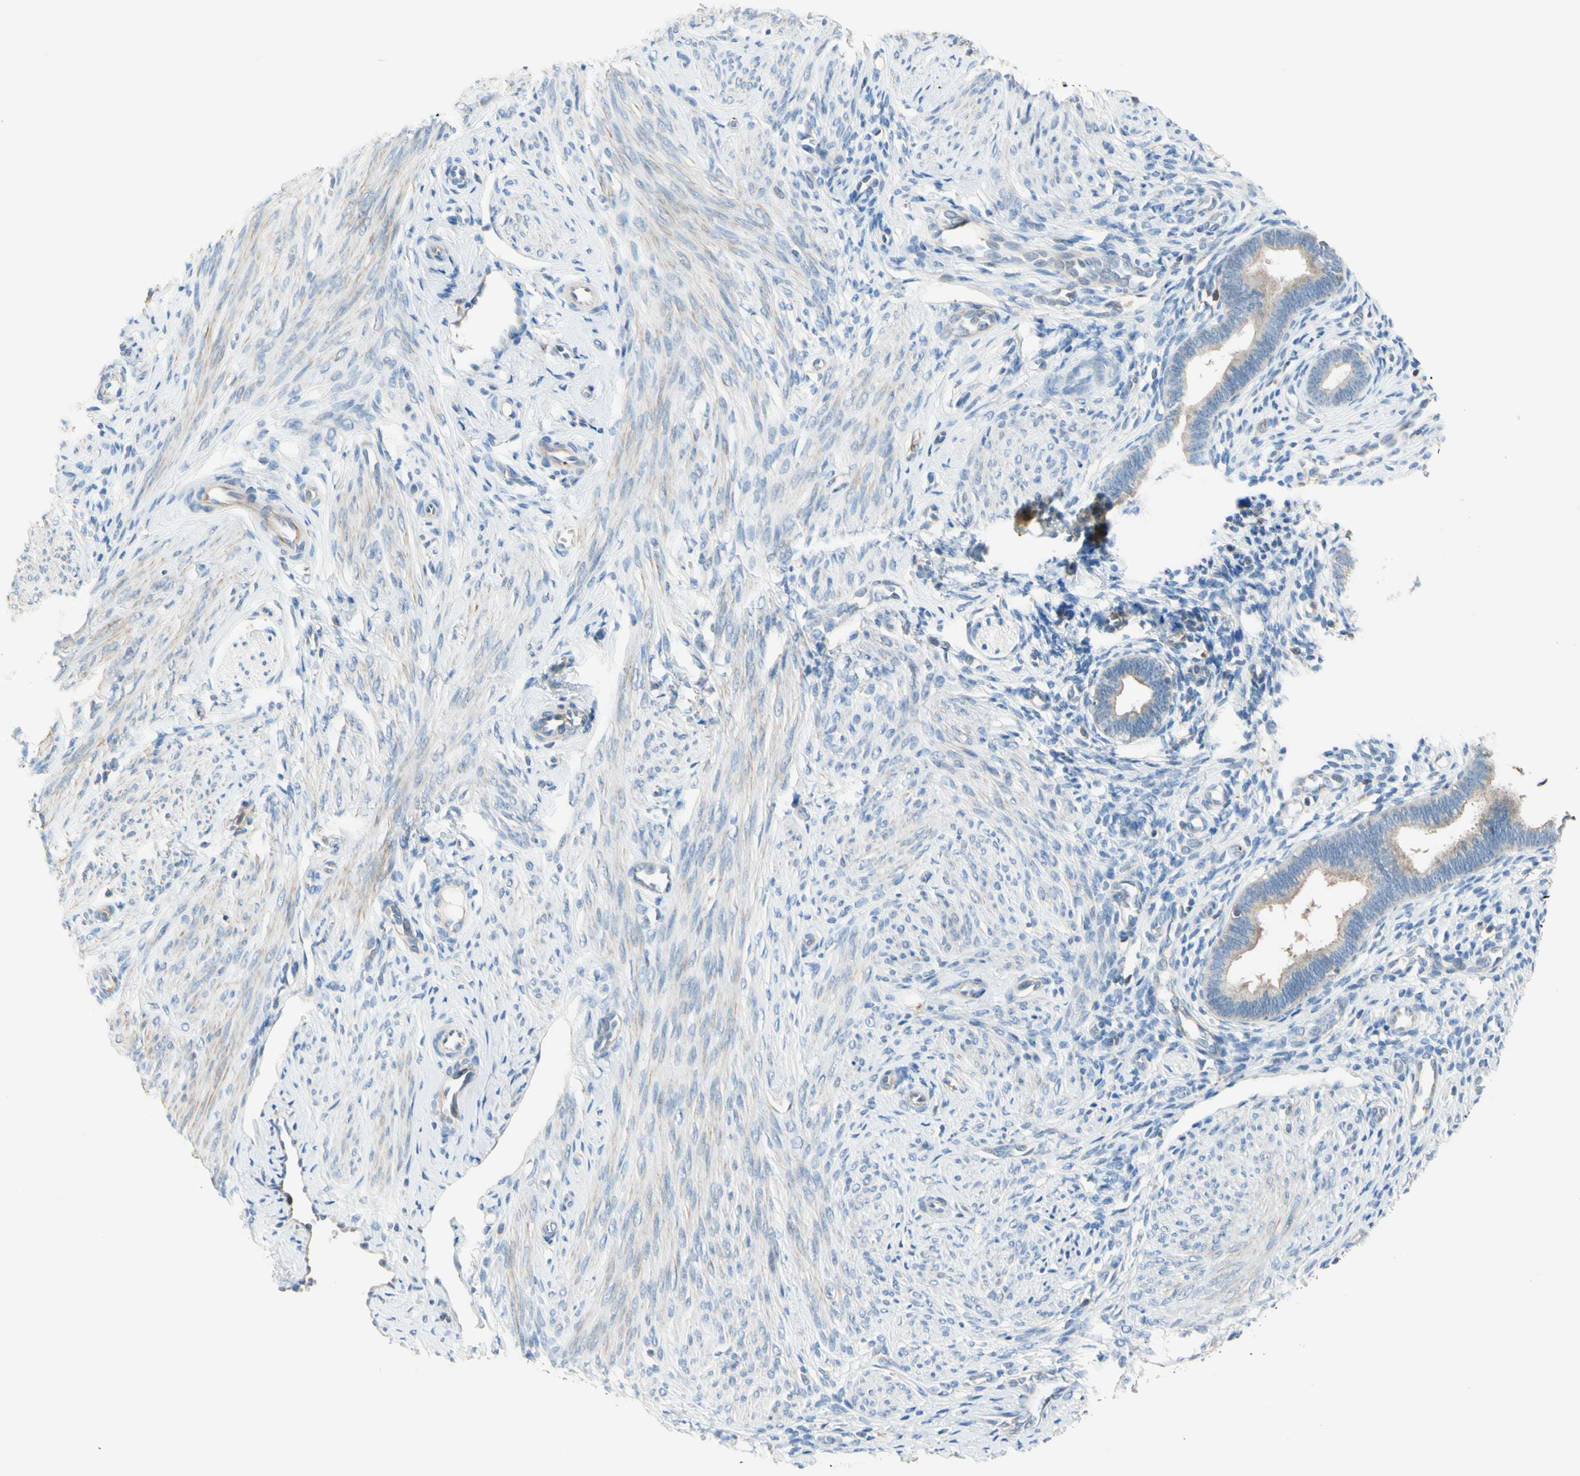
{"staining": {"intensity": "weak", "quantity": "25%-75%", "location": "cytoplasmic/membranous"}, "tissue": "endometrium", "cell_type": "Cells in endometrial stroma", "image_type": "normal", "snomed": [{"axis": "morphology", "description": "Normal tissue, NOS"}, {"axis": "topography", "description": "Endometrium"}], "caption": "About 25%-75% of cells in endometrial stroma in normal endometrium show weak cytoplasmic/membranous protein staining as visualized by brown immunohistochemical staining.", "gene": "SEMA4C", "patient": {"sex": "female", "age": 27}}